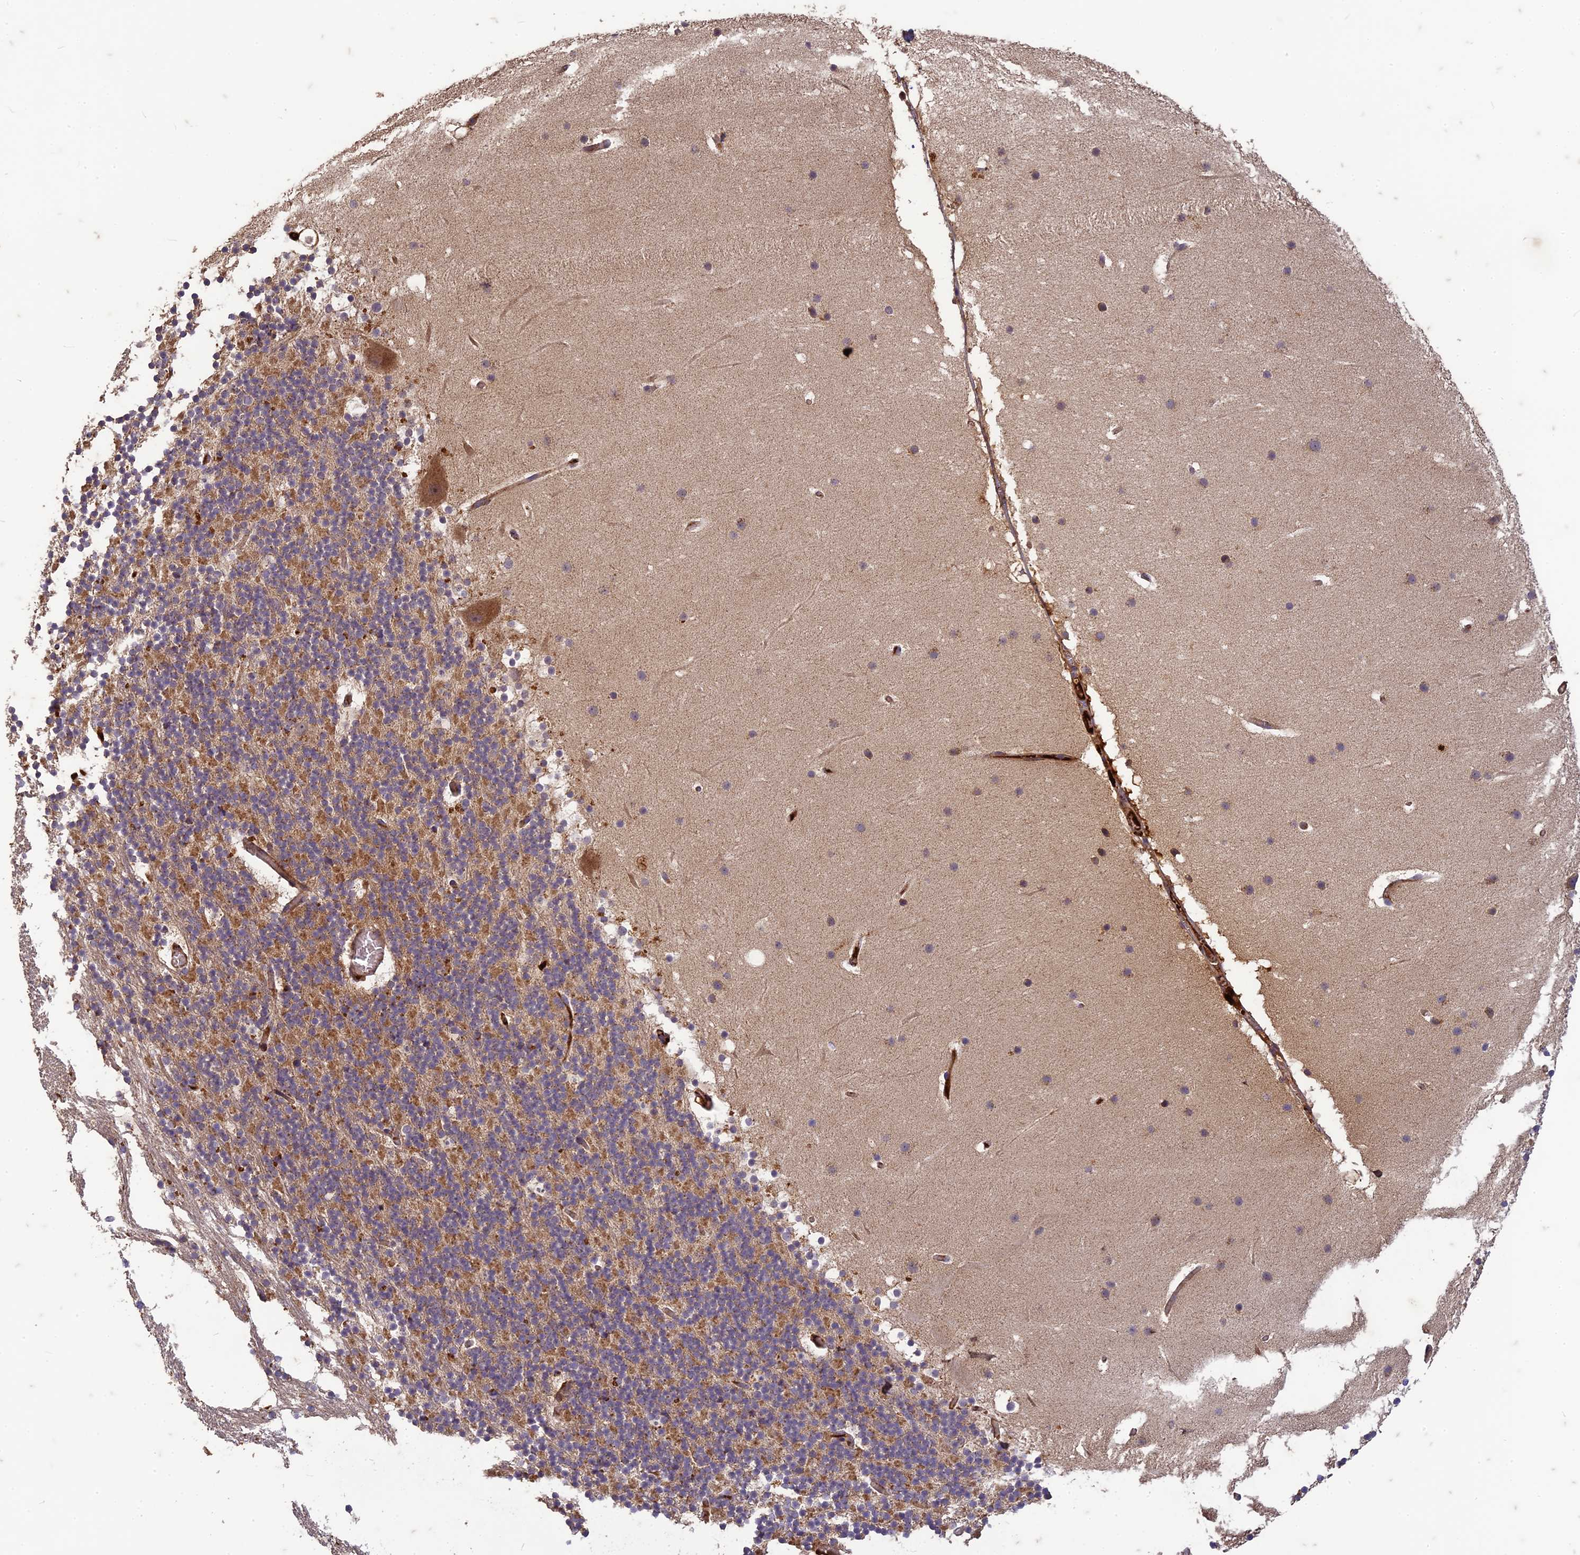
{"staining": {"intensity": "moderate", "quantity": "25%-75%", "location": "cytoplasmic/membranous"}, "tissue": "cerebellum", "cell_type": "Cells in granular layer", "image_type": "normal", "snomed": [{"axis": "morphology", "description": "Normal tissue, NOS"}, {"axis": "topography", "description": "Cerebellum"}], "caption": "Human cerebellum stained with a brown dye reveals moderate cytoplasmic/membranous positive staining in about 25%-75% of cells in granular layer.", "gene": "TCF25", "patient": {"sex": "male", "age": 57}}